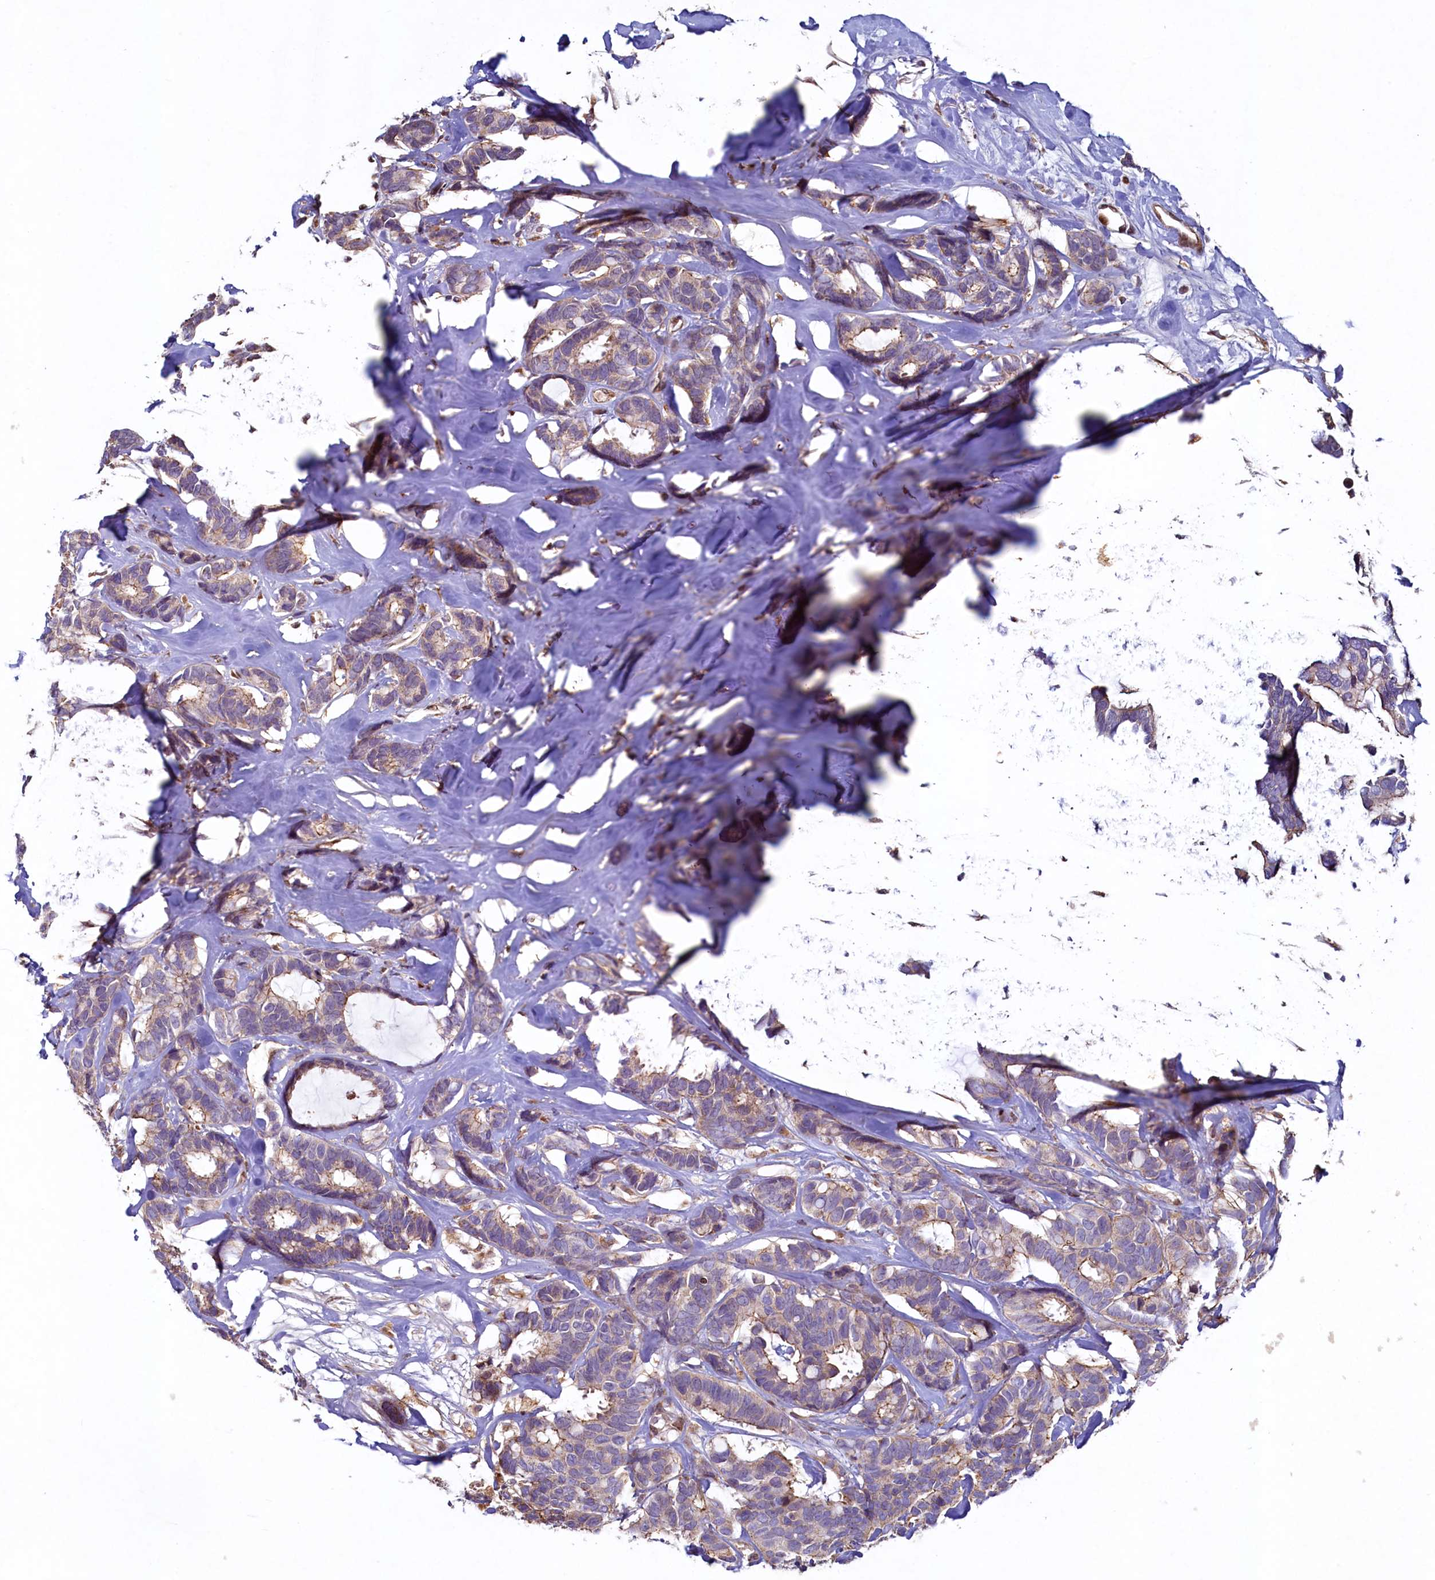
{"staining": {"intensity": "weak", "quantity": ">75%", "location": "cytoplasmic/membranous"}, "tissue": "breast cancer", "cell_type": "Tumor cells", "image_type": "cancer", "snomed": [{"axis": "morphology", "description": "Duct carcinoma"}, {"axis": "topography", "description": "Breast"}], "caption": "Immunohistochemistry (IHC) (DAB (3,3'-diaminobenzidine)) staining of human breast infiltrating ductal carcinoma reveals weak cytoplasmic/membranous protein positivity in approximately >75% of tumor cells.", "gene": "ZNF577", "patient": {"sex": "female", "age": 87}}